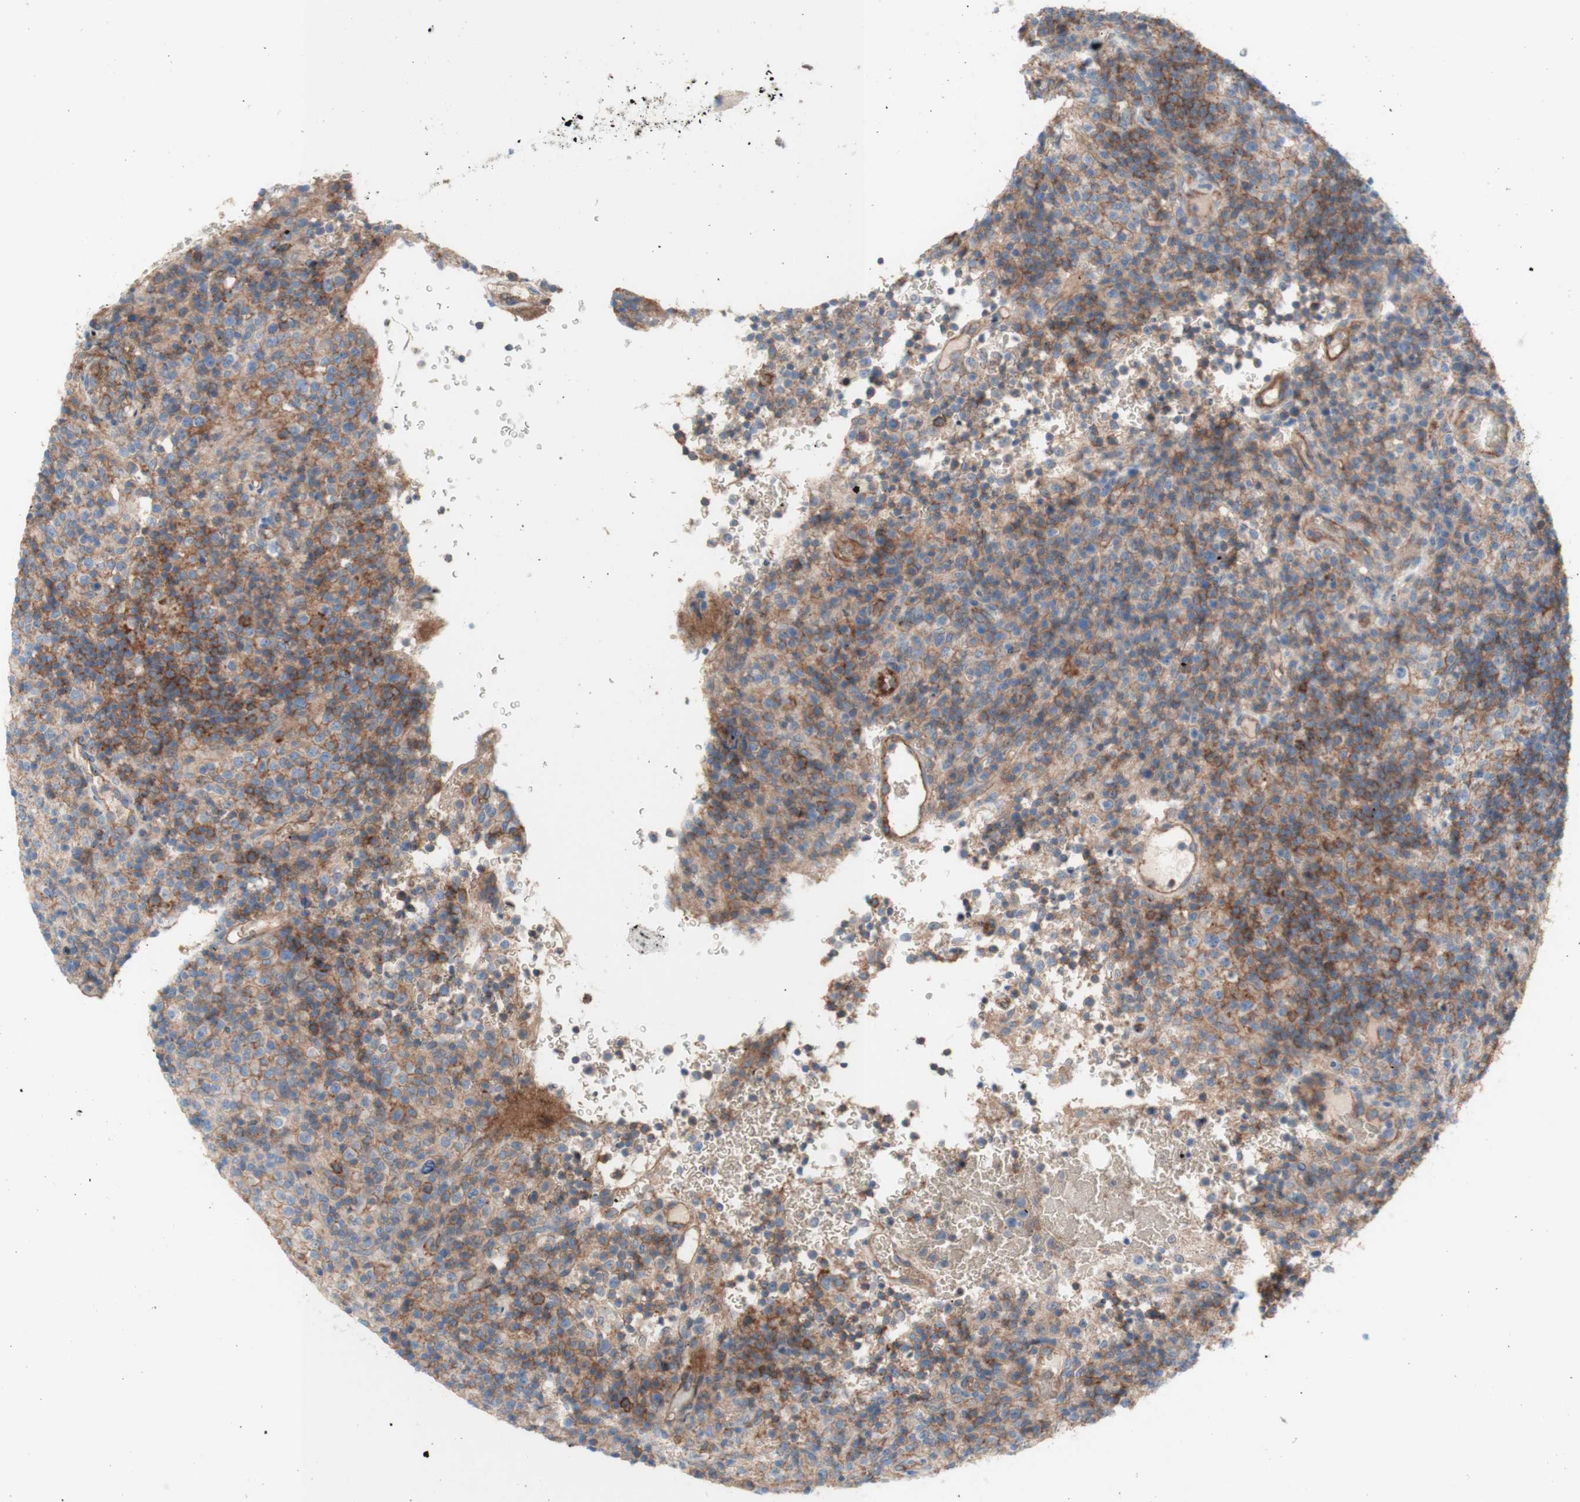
{"staining": {"intensity": "moderate", "quantity": ">75%", "location": "cytoplasmic/membranous"}, "tissue": "lymphoma", "cell_type": "Tumor cells", "image_type": "cancer", "snomed": [{"axis": "morphology", "description": "Malignant lymphoma, non-Hodgkin's type, High grade"}, {"axis": "topography", "description": "Lymph node"}], "caption": "Malignant lymphoma, non-Hodgkin's type (high-grade) was stained to show a protein in brown. There is medium levels of moderate cytoplasmic/membranous staining in about >75% of tumor cells.", "gene": "CD46", "patient": {"sex": "female", "age": 76}}